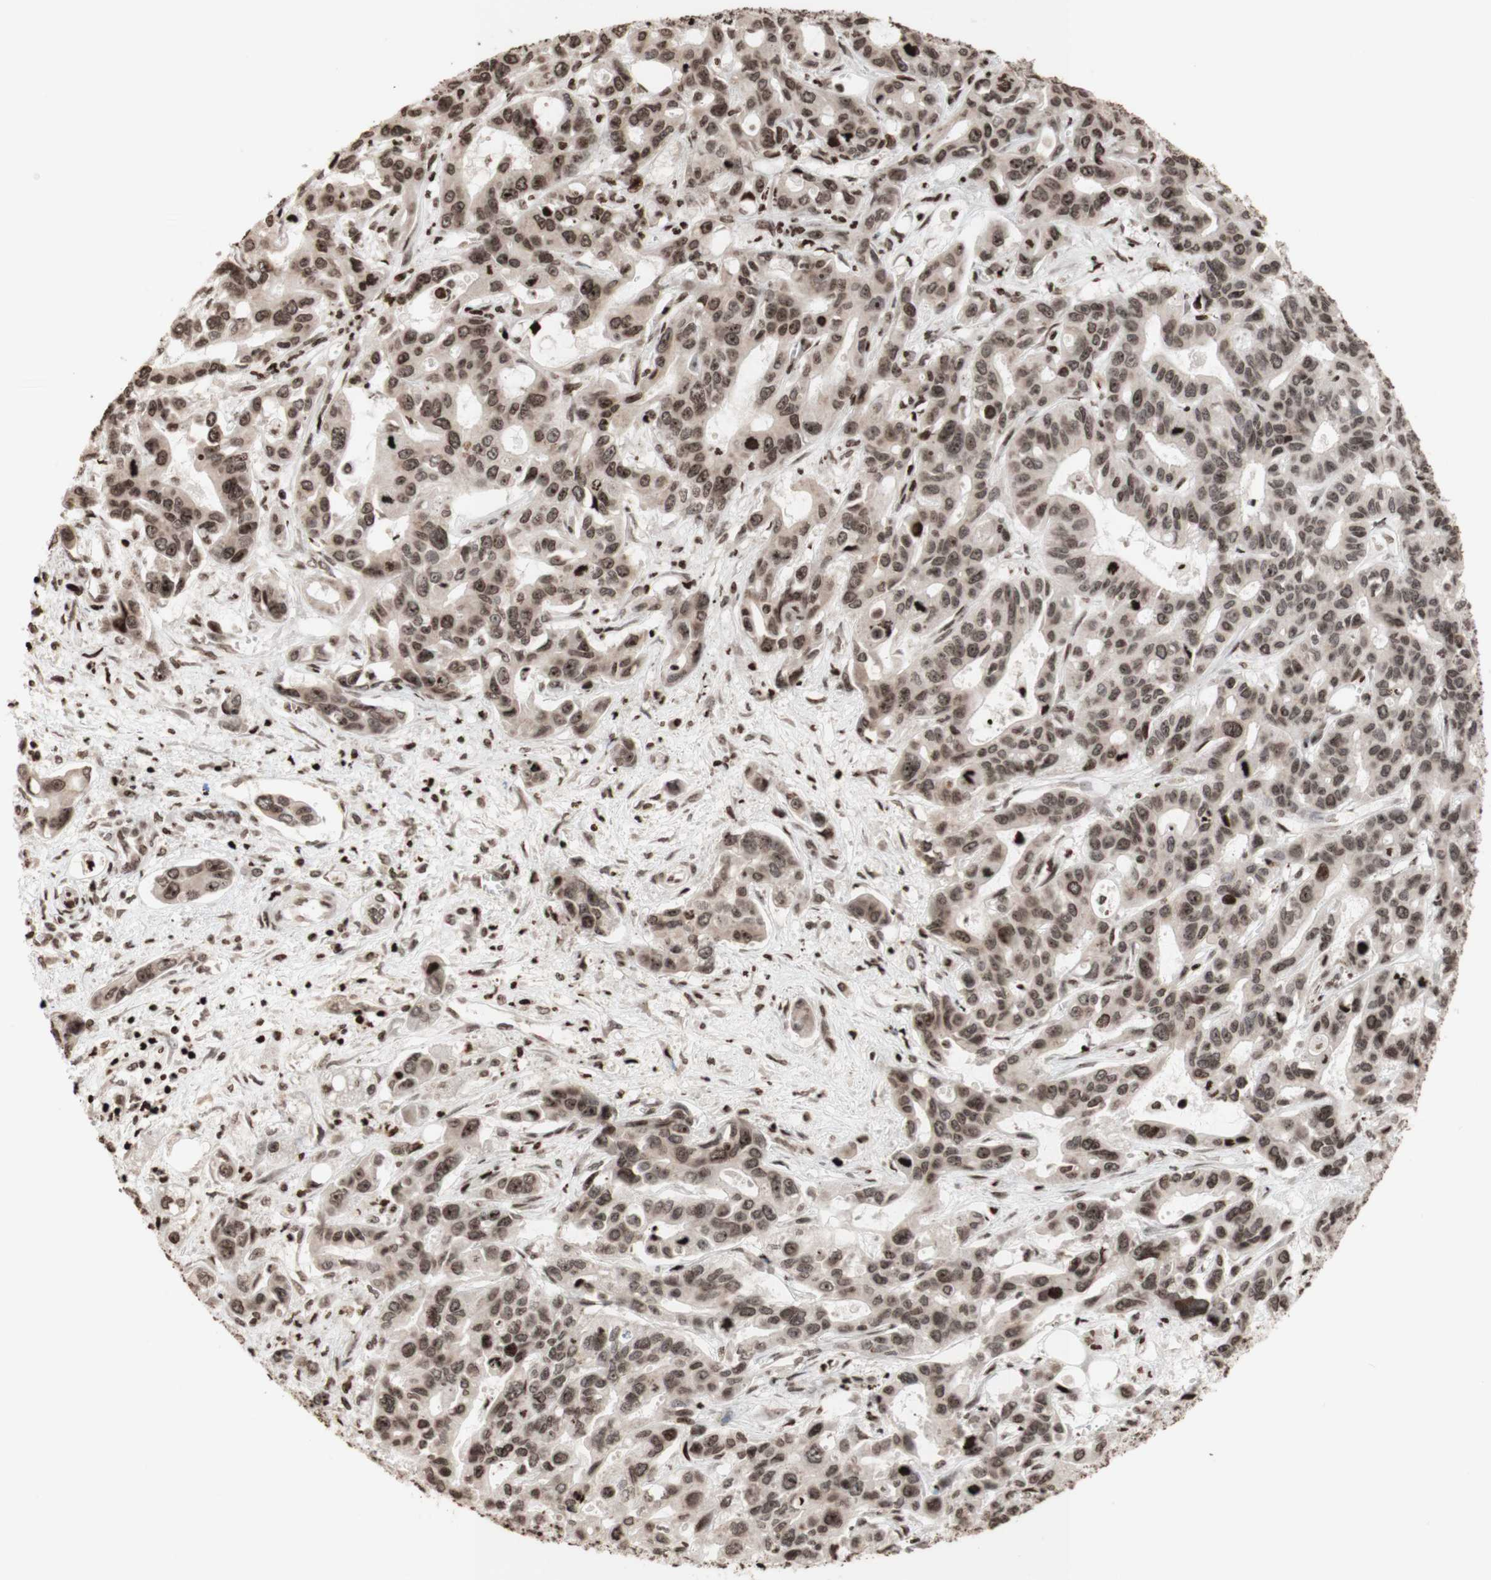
{"staining": {"intensity": "moderate", "quantity": ">75%", "location": "nuclear"}, "tissue": "liver cancer", "cell_type": "Tumor cells", "image_type": "cancer", "snomed": [{"axis": "morphology", "description": "Cholangiocarcinoma"}, {"axis": "topography", "description": "Liver"}], "caption": "A brown stain highlights moderate nuclear staining of a protein in liver cancer (cholangiocarcinoma) tumor cells.", "gene": "NCAPD2", "patient": {"sex": "female", "age": 65}}